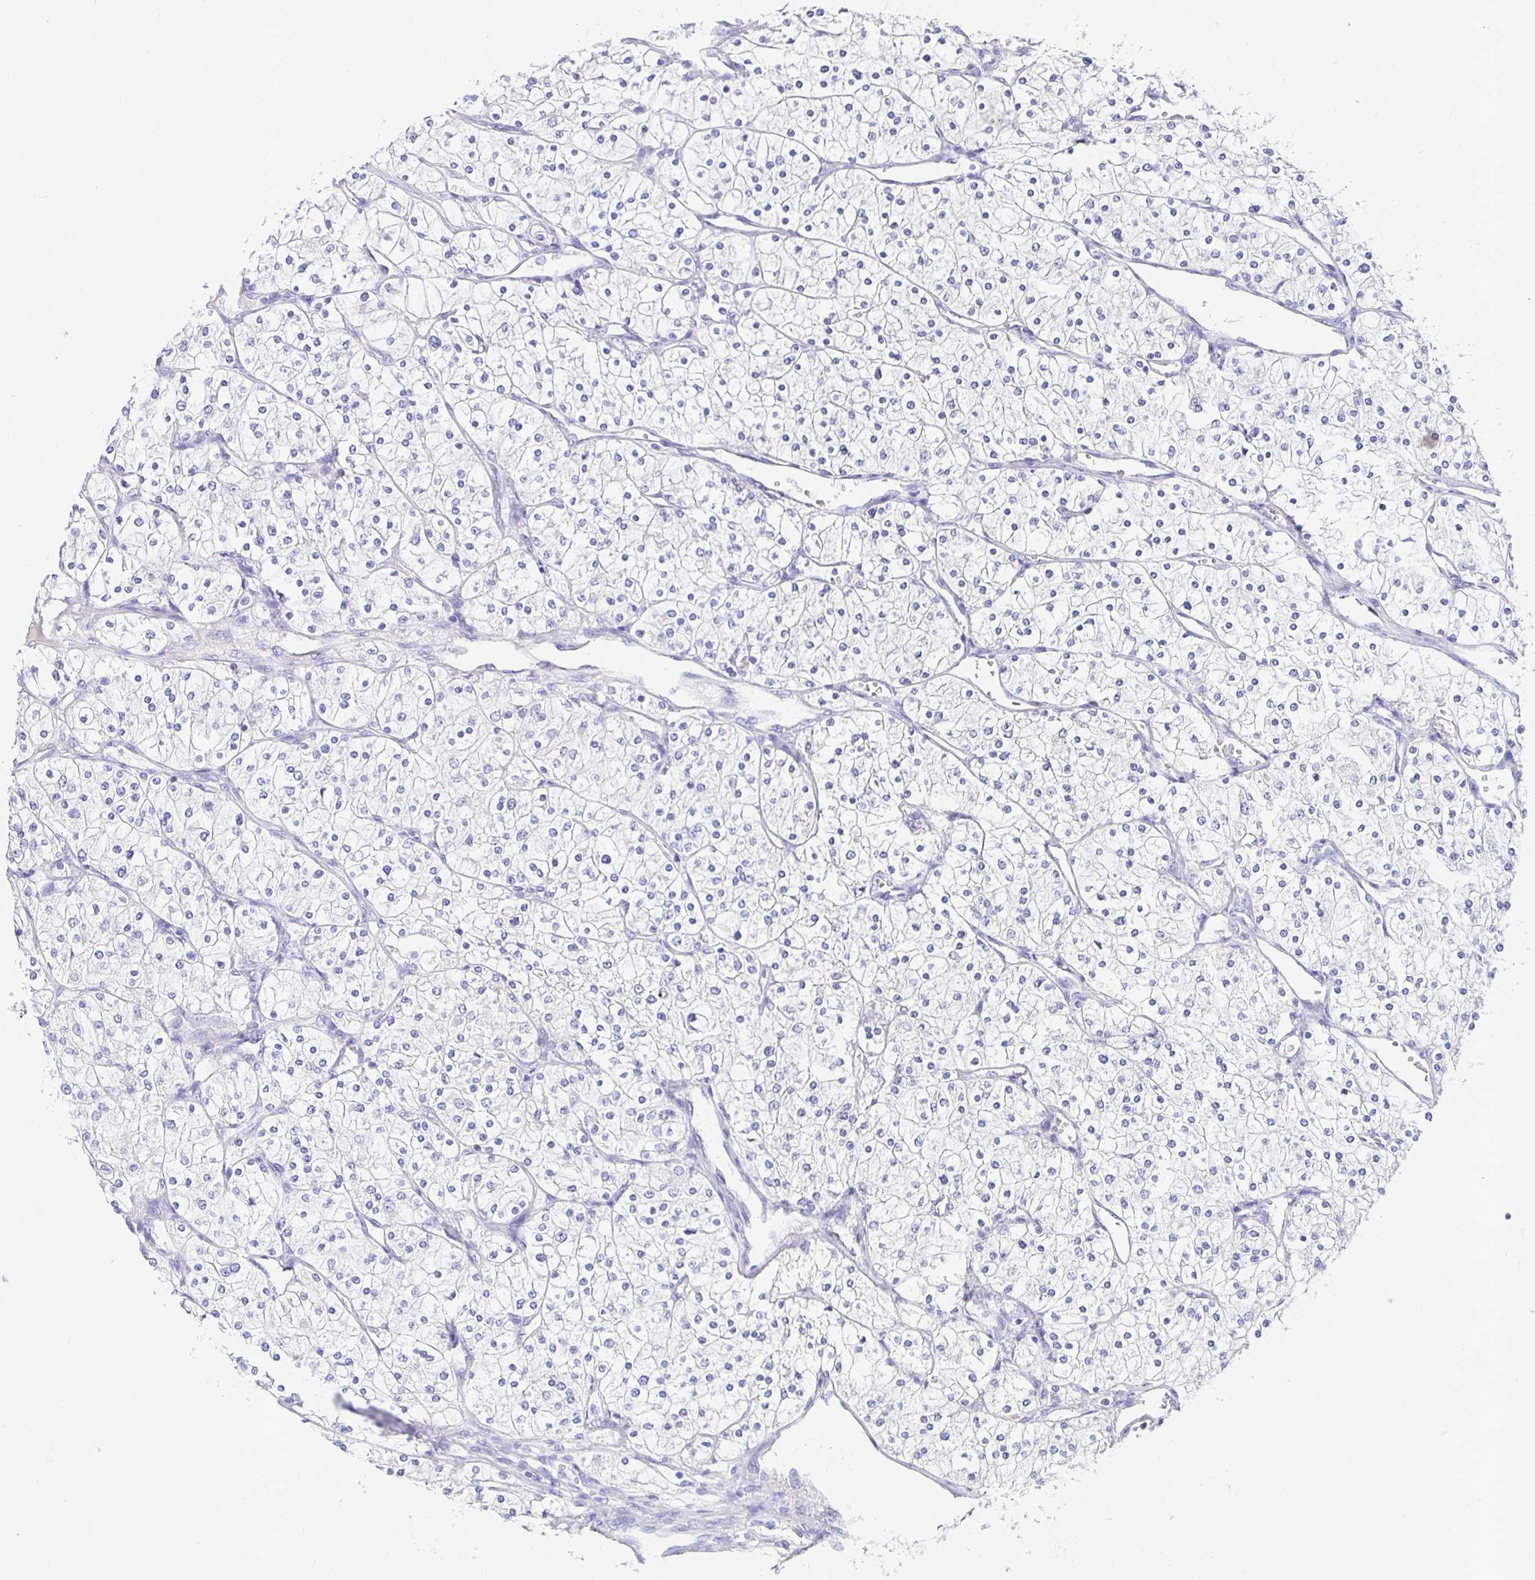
{"staining": {"intensity": "negative", "quantity": "none", "location": "none"}, "tissue": "renal cancer", "cell_type": "Tumor cells", "image_type": "cancer", "snomed": [{"axis": "morphology", "description": "Adenocarcinoma, NOS"}, {"axis": "topography", "description": "Kidney"}], "caption": "This micrograph is of adenocarcinoma (renal) stained with immunohistochemistry to label a protein in brown with the nuclei are counter-stained blue. There is no positivity in tumor cells.", "gene": "TPTE", "patient": {"sex": "male", "age": 80}}